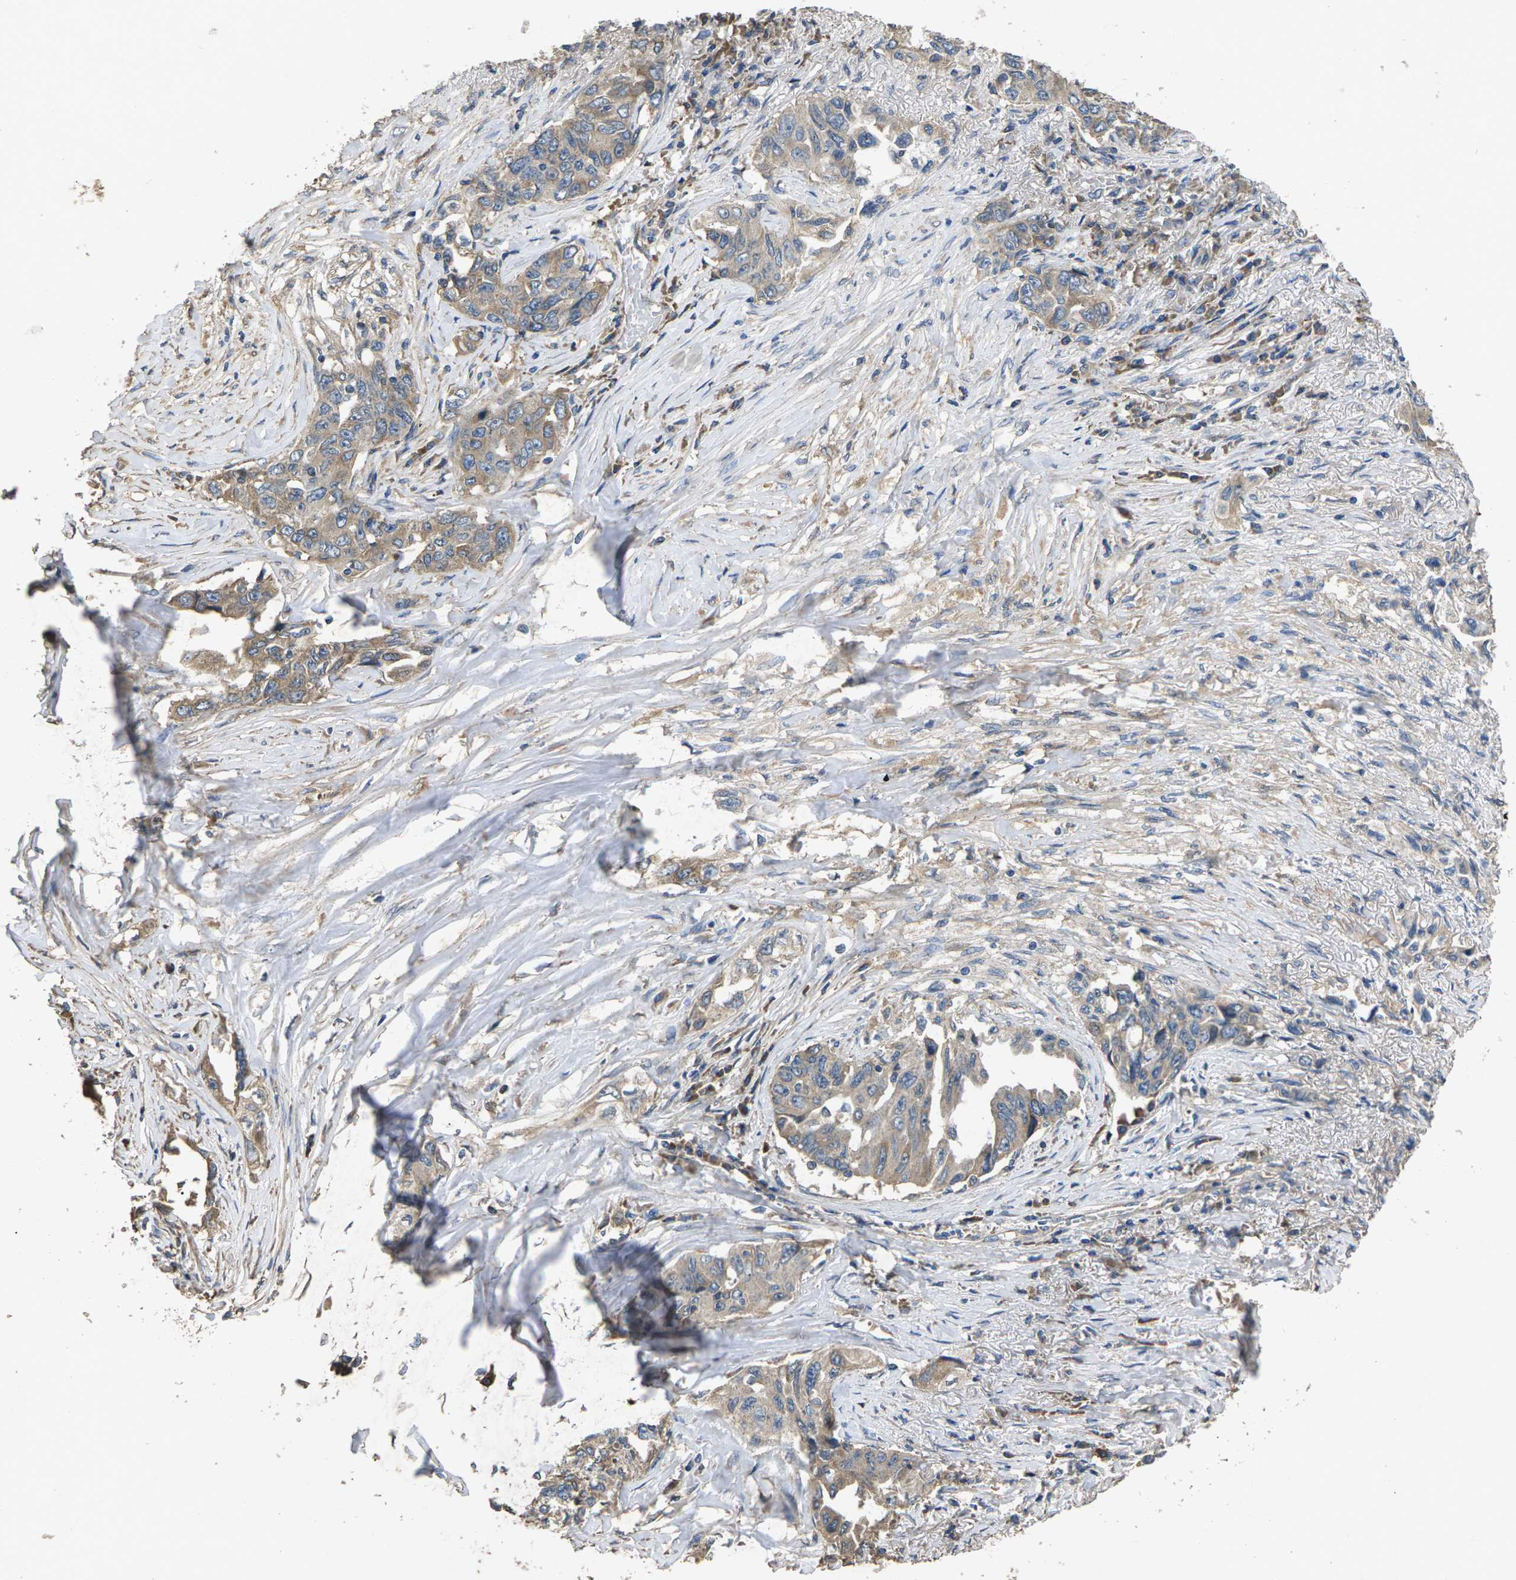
{"staining": {"intensity": "weak", "quantity": "<25%", "location": "cytoplasmic/membranous"}, "tissue": "lung cancer", "cell_type": "Tumor cells", "image_type": "cancer", "snomed": [{"axis": "morphology", "description": "Adenocarcinoma, NOS"}, {"axis": "topography", "description": "Lung"}], "caption": "IHC of lung adenocarcinoma shows no expression in tumor cells.", "gene": "B4GAT1", "patient": {"sex": "female", "age": 51}}